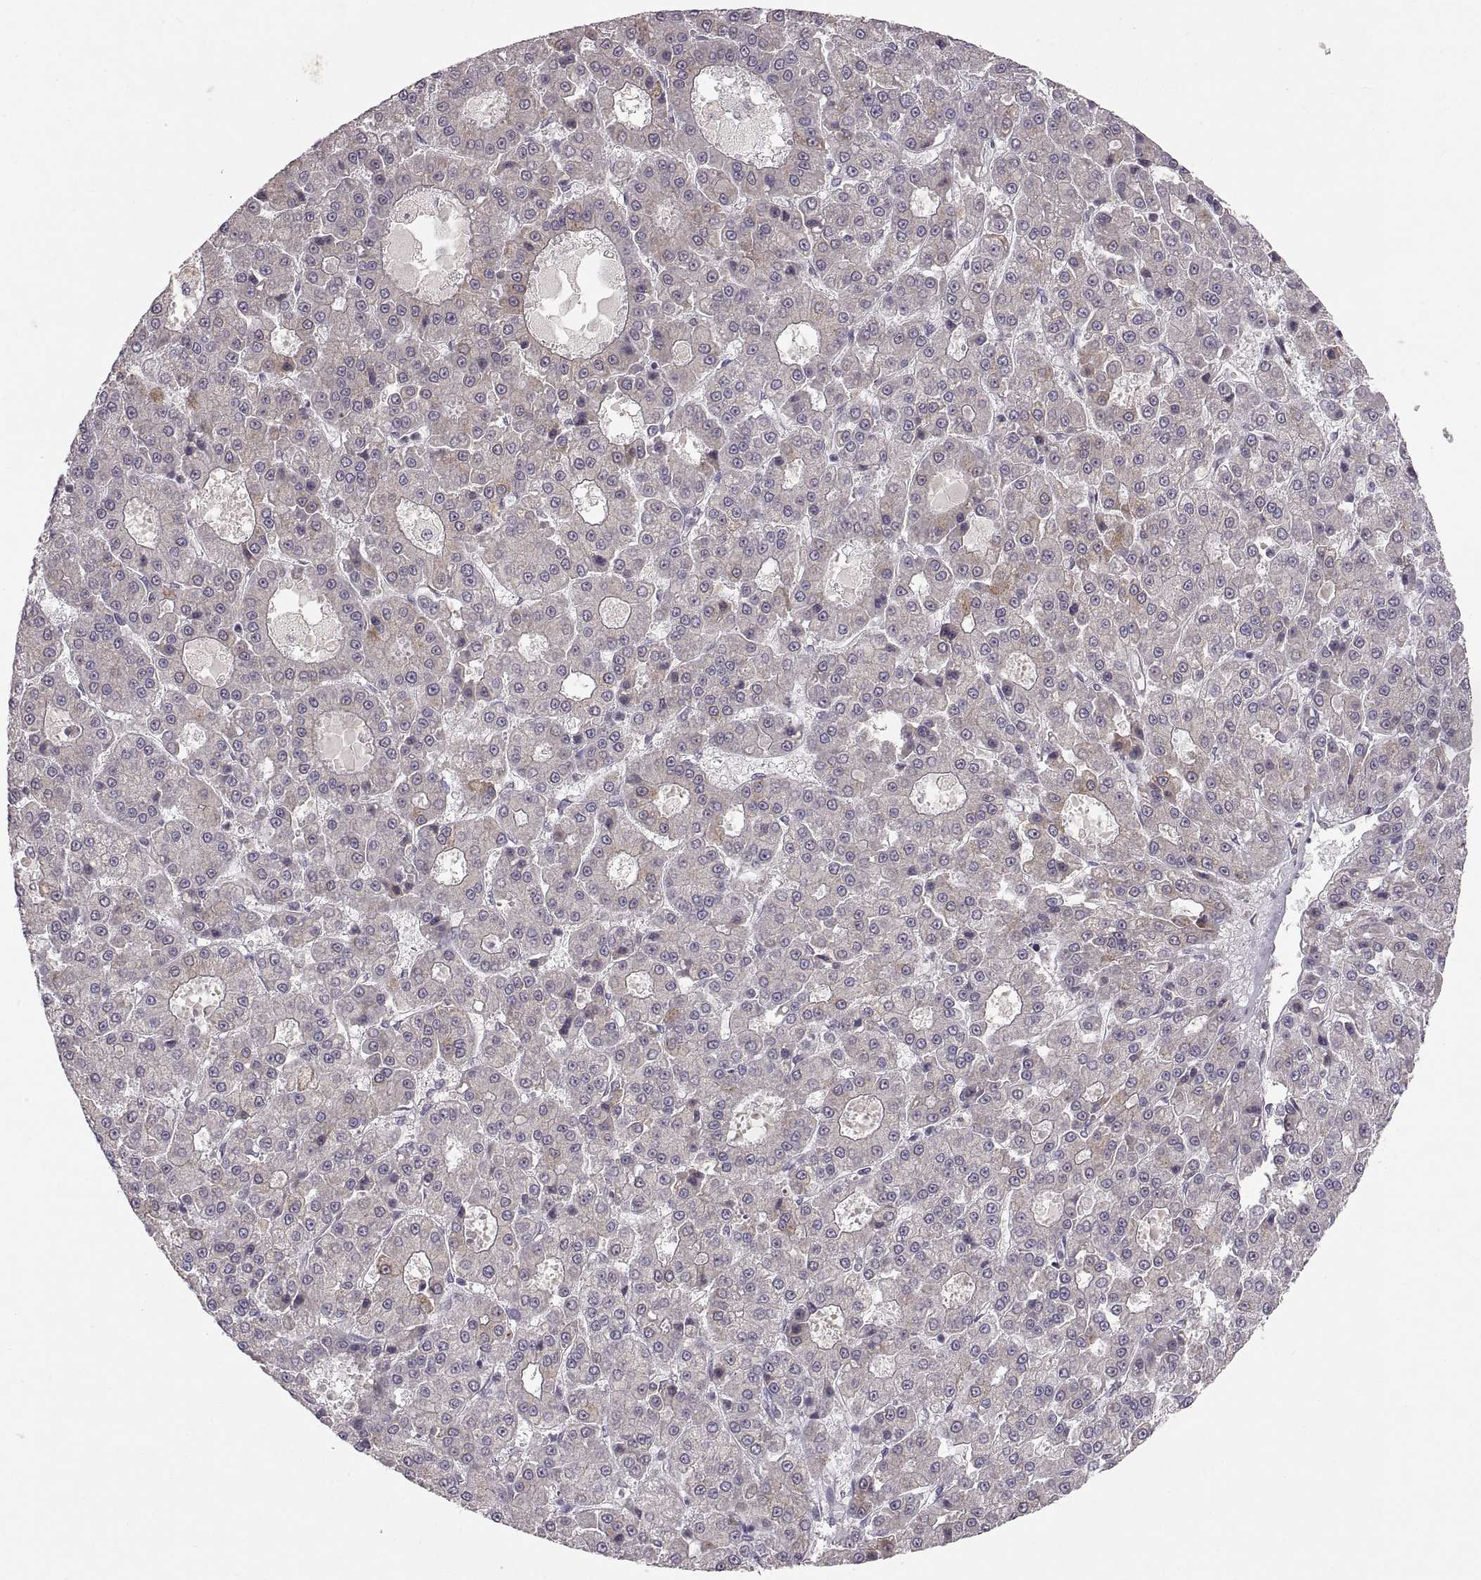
{"staining": {"intensity": "weak", "quantity": "<25%", "location": "cytoplasmic/membranous"}, "tissue": "liver cancer", "cell_type": "Tumor cells", "image_type": "cancer", "snomed": [{"axis": "morphology", "description": "Carcinoma, Hepatocellular, NOS"}, {"axis": "topography", "description": "Liver"}], "caption": "This is an IHC micrograph of liver cancer (hepatocellular carcinoma). There is no staining in tumor cells.", "gene": "HMGCR", "patient": {"sex": "male", "age": 70}}